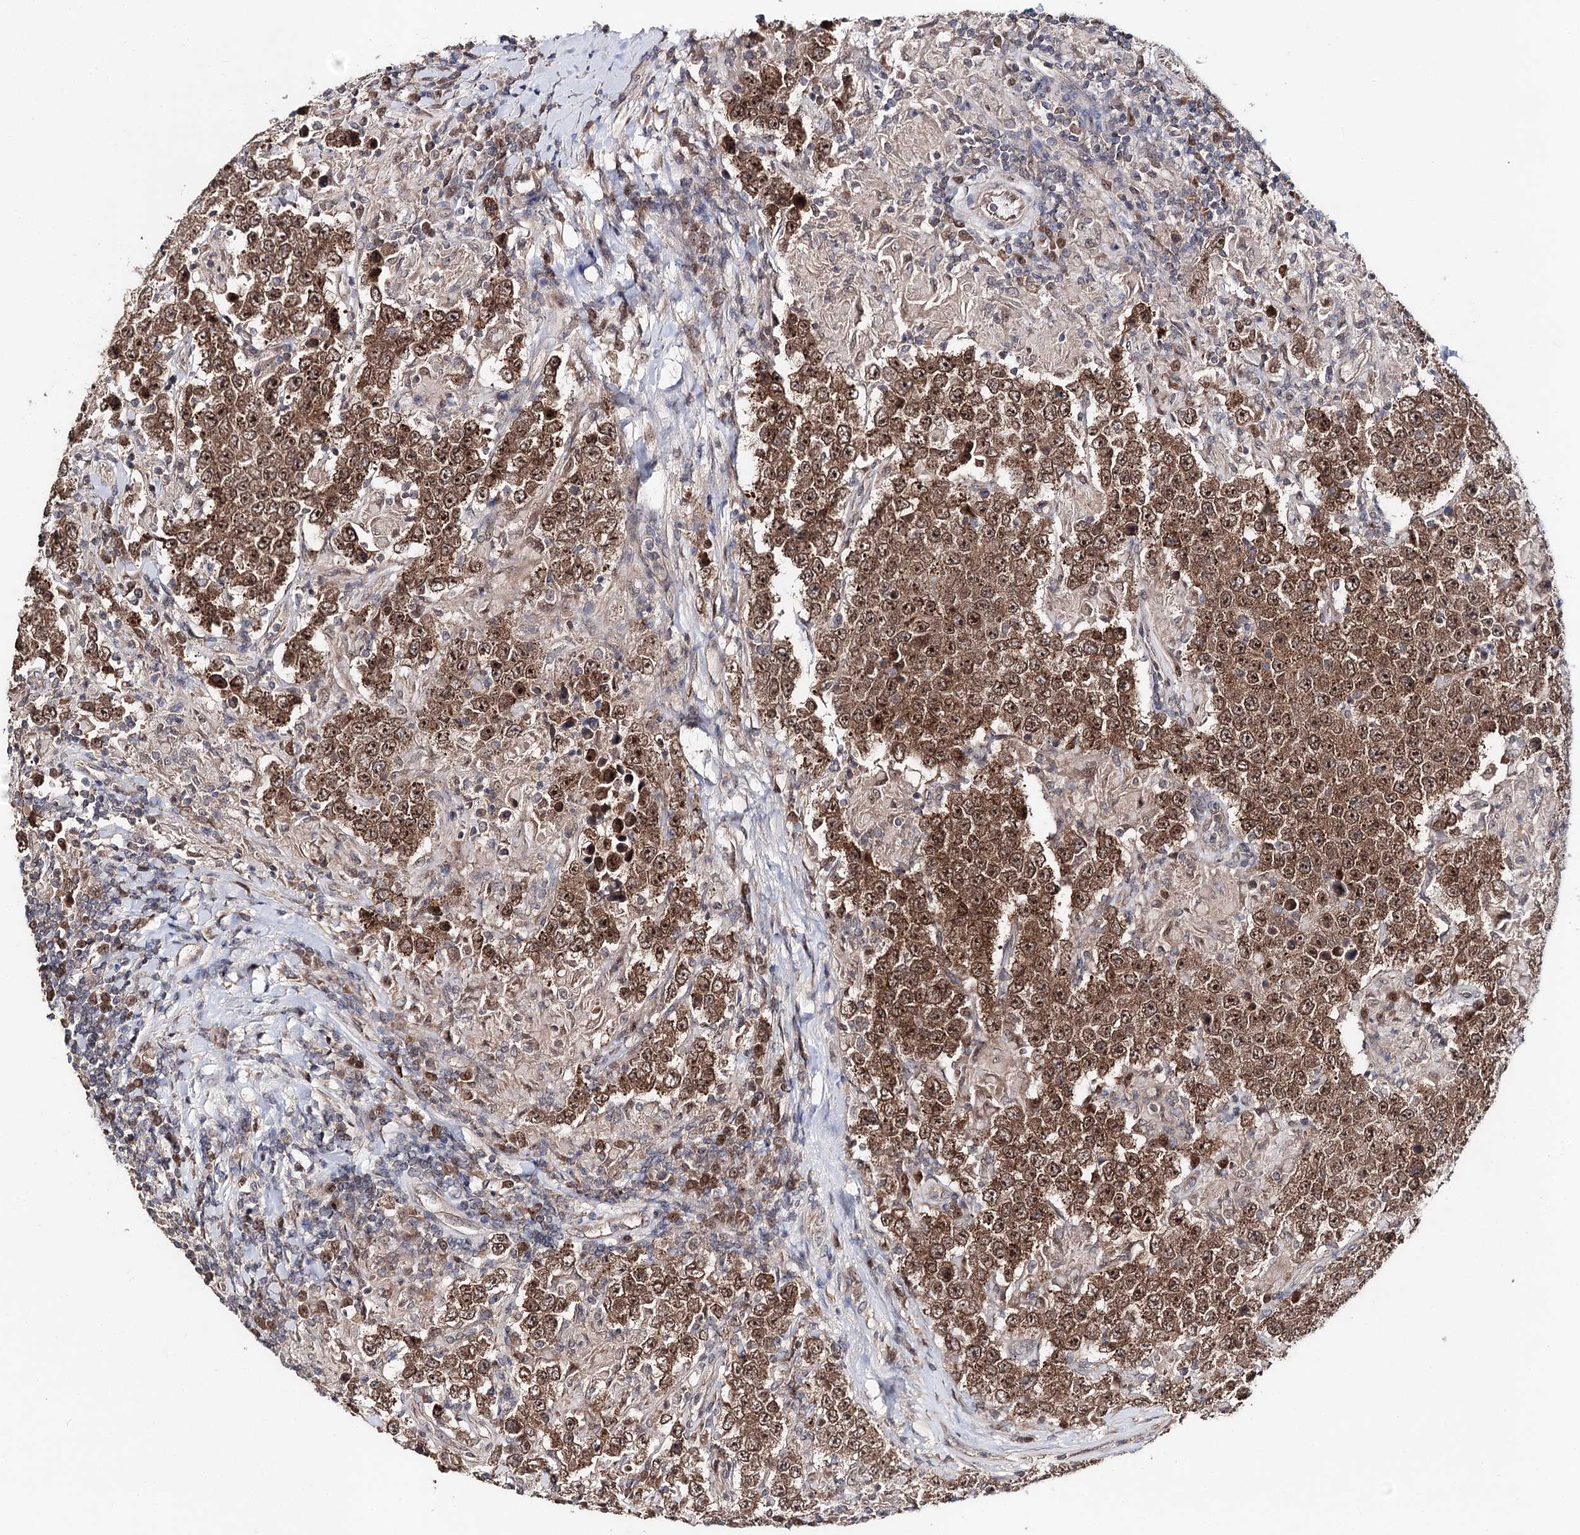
{"staining": {"intensity": "moderate", "quantity": ">75%", "location": "cytoplasmic/membranous,nuclear"}, "tissue": "testis cancer", "cell_type": "Tumor cells", "image_type": "cancer", "snomed": [{"axis": "morphology", "description": "Normal tissue, NOS"}, {"axis": "morphology", "description": "Urothelial carcinoma, High grade"}, {"axis": "morphology", "description": "Seminoma, NOS"}, {"axis": "morphology", "description": "Carcinoma, Embryonal, NOS"}, {"axis": "topography", "description": "Urinary bladder"}, {"axis": "topography", "description": "Testis"}], "caption": "Testis cancer (urothelial carcinoma (high-grade)) stained with a protein marker reveals moderate staining in tumor cells.", "gene": "NOPCHAP1", "patient": {"sex": "male", "age": 41}}